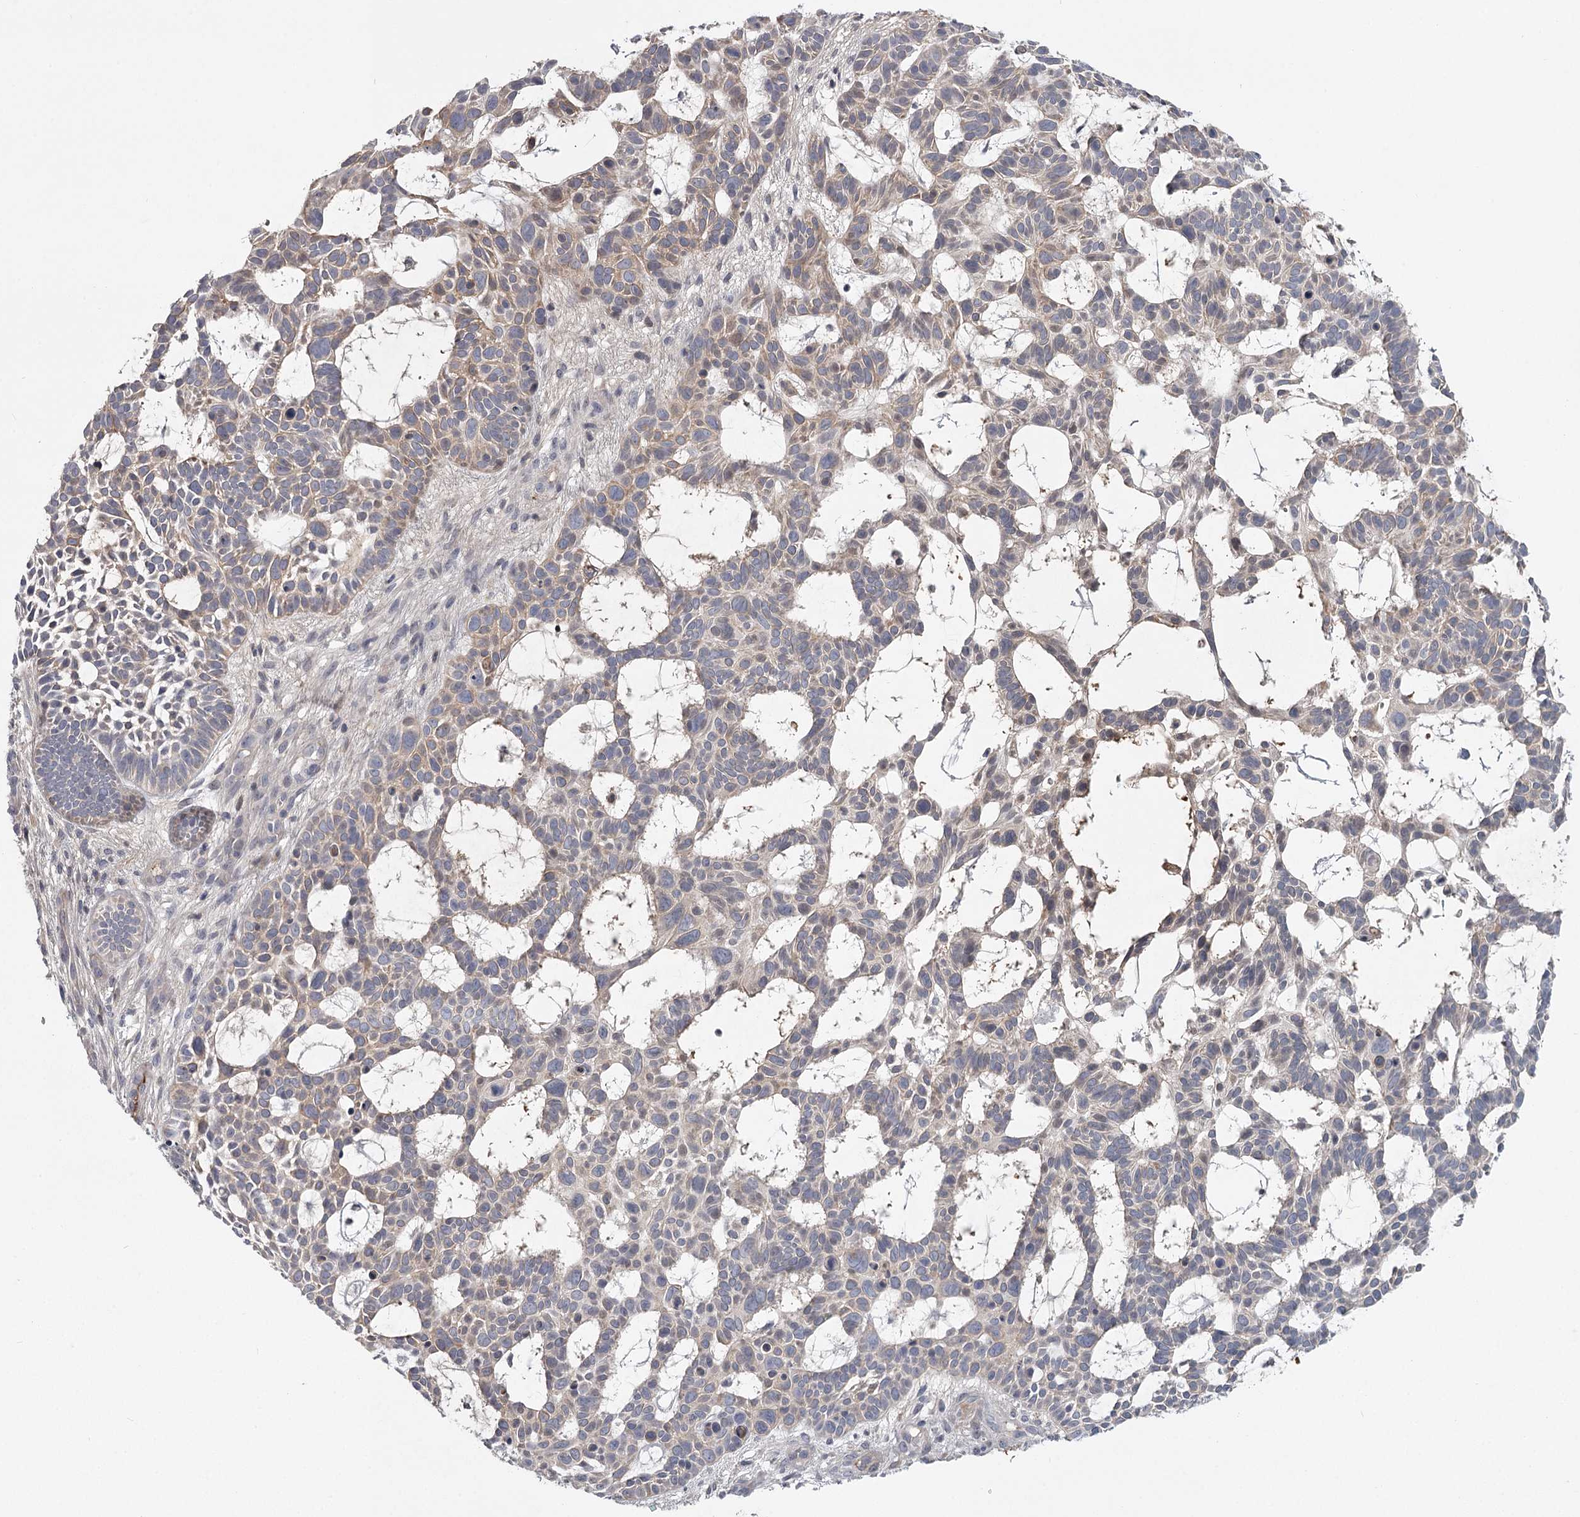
{"staining": {"intensity": "weak", "quantity": "<25%", "location": "cytoplasmic/membranous"}, "tissue": "skin cancer", "cell_type": "Tumor cells", "image_type": "cancer", "snomed": [{"axis": "morphology", "description": "Basal cell carcinoma"}, {"axis": "topography", "description": "Skin"}], "caption": "Micrograph shows no significant protein positivity in tumor cells of basal cell carcinoma (skin).", "gene": "DHRS9", "patient": {"sex": "male", "age": 89}}